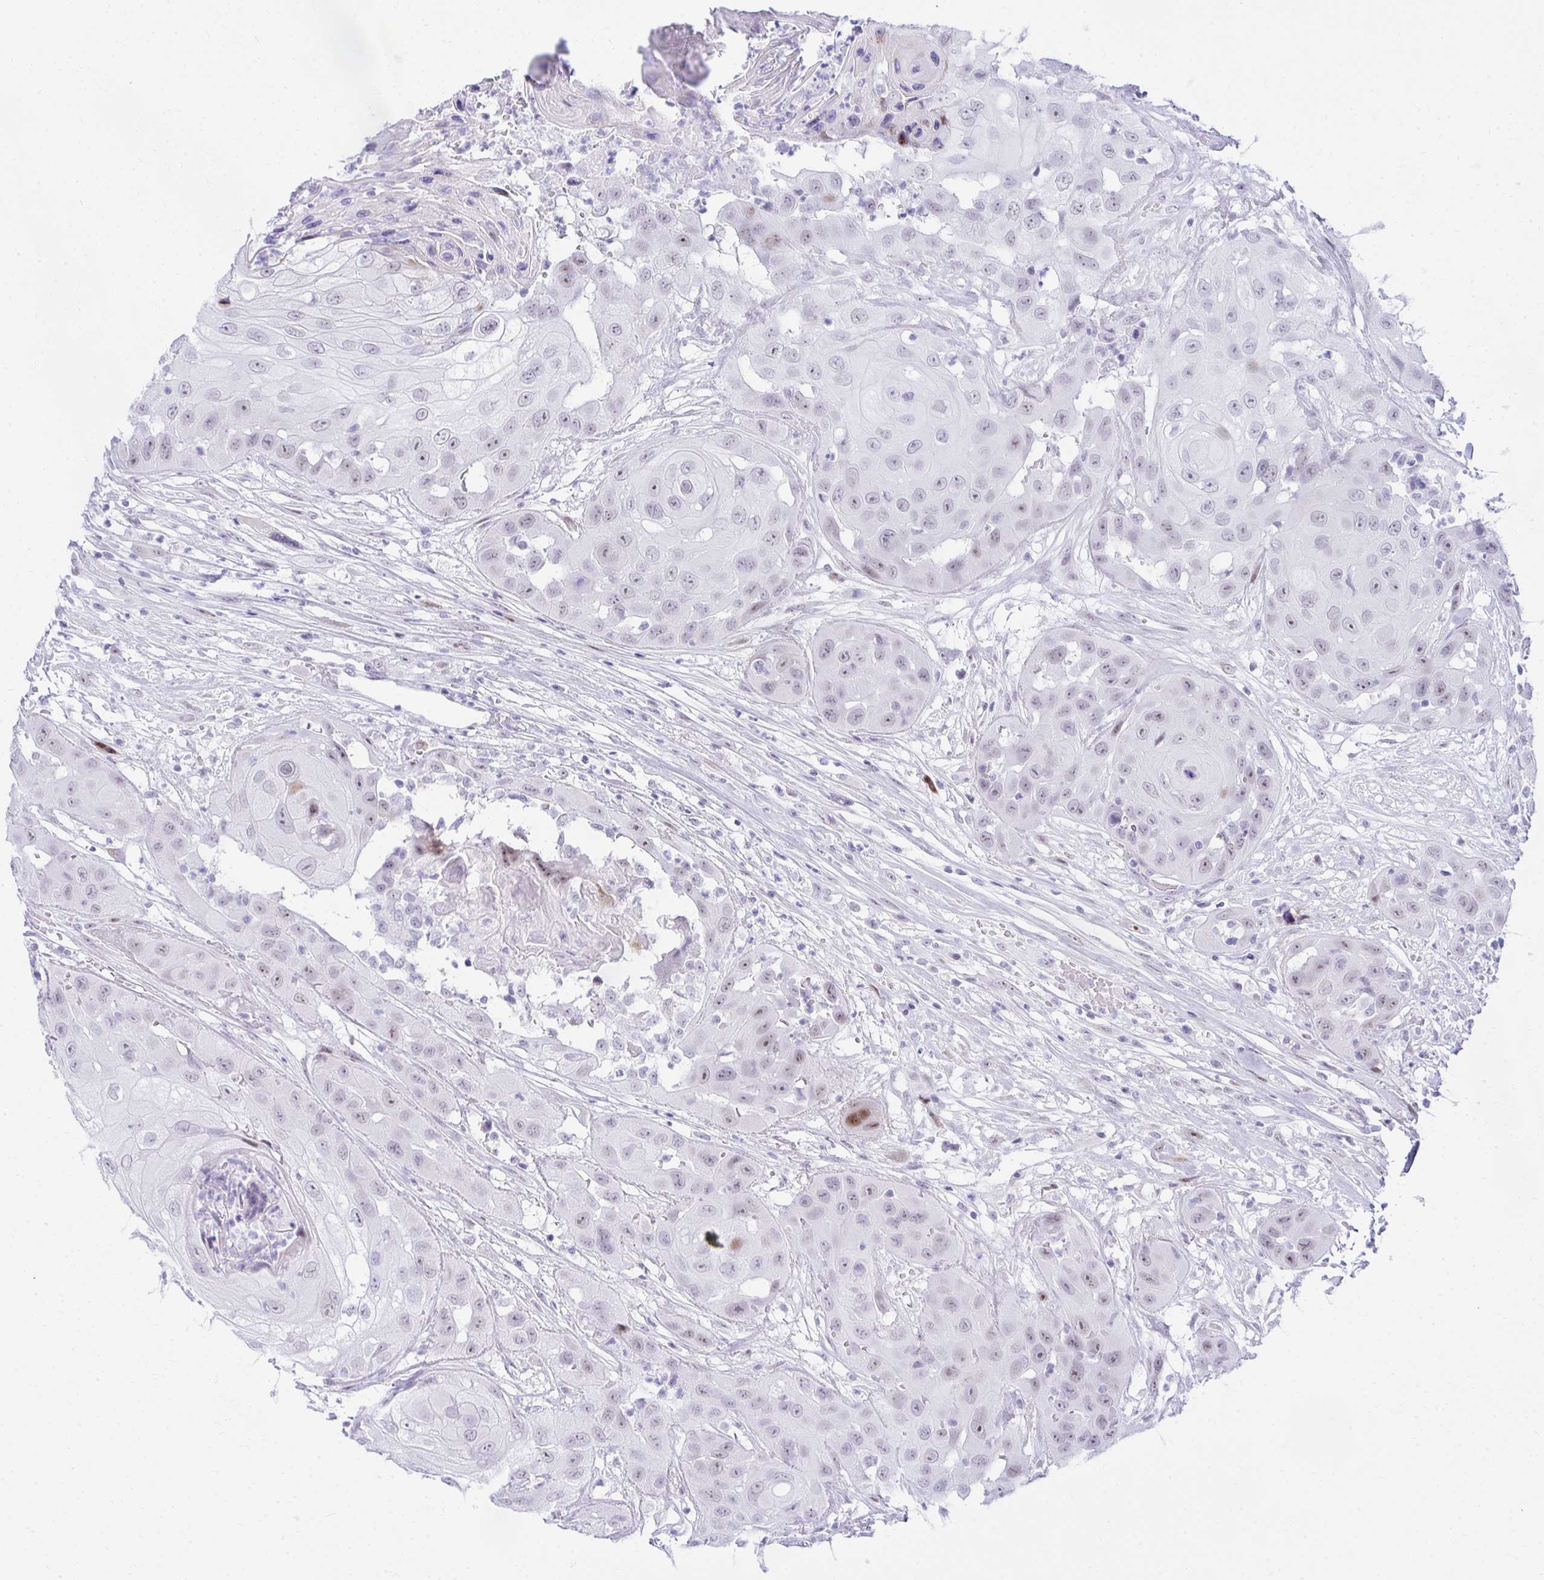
{"staining": {"intensity": "moderate", "quantity": "25%-75%", "location": "nuclear"}, "tissue": "head and neck cancer", "cell_type": "Tumor cells", "image_type": "cancer", "snomed": [{"axis": "morphology", "description": "Squamous cell carcinoma, NOS"}, {"axis": "topography", "description": "Head-Neck"}], "caption": "Head and neck cancer stained with a protein marker shows moderate staining in tumor cells.", "gene": "GLDN", "patient": {"sex": "male", "age": 83}}